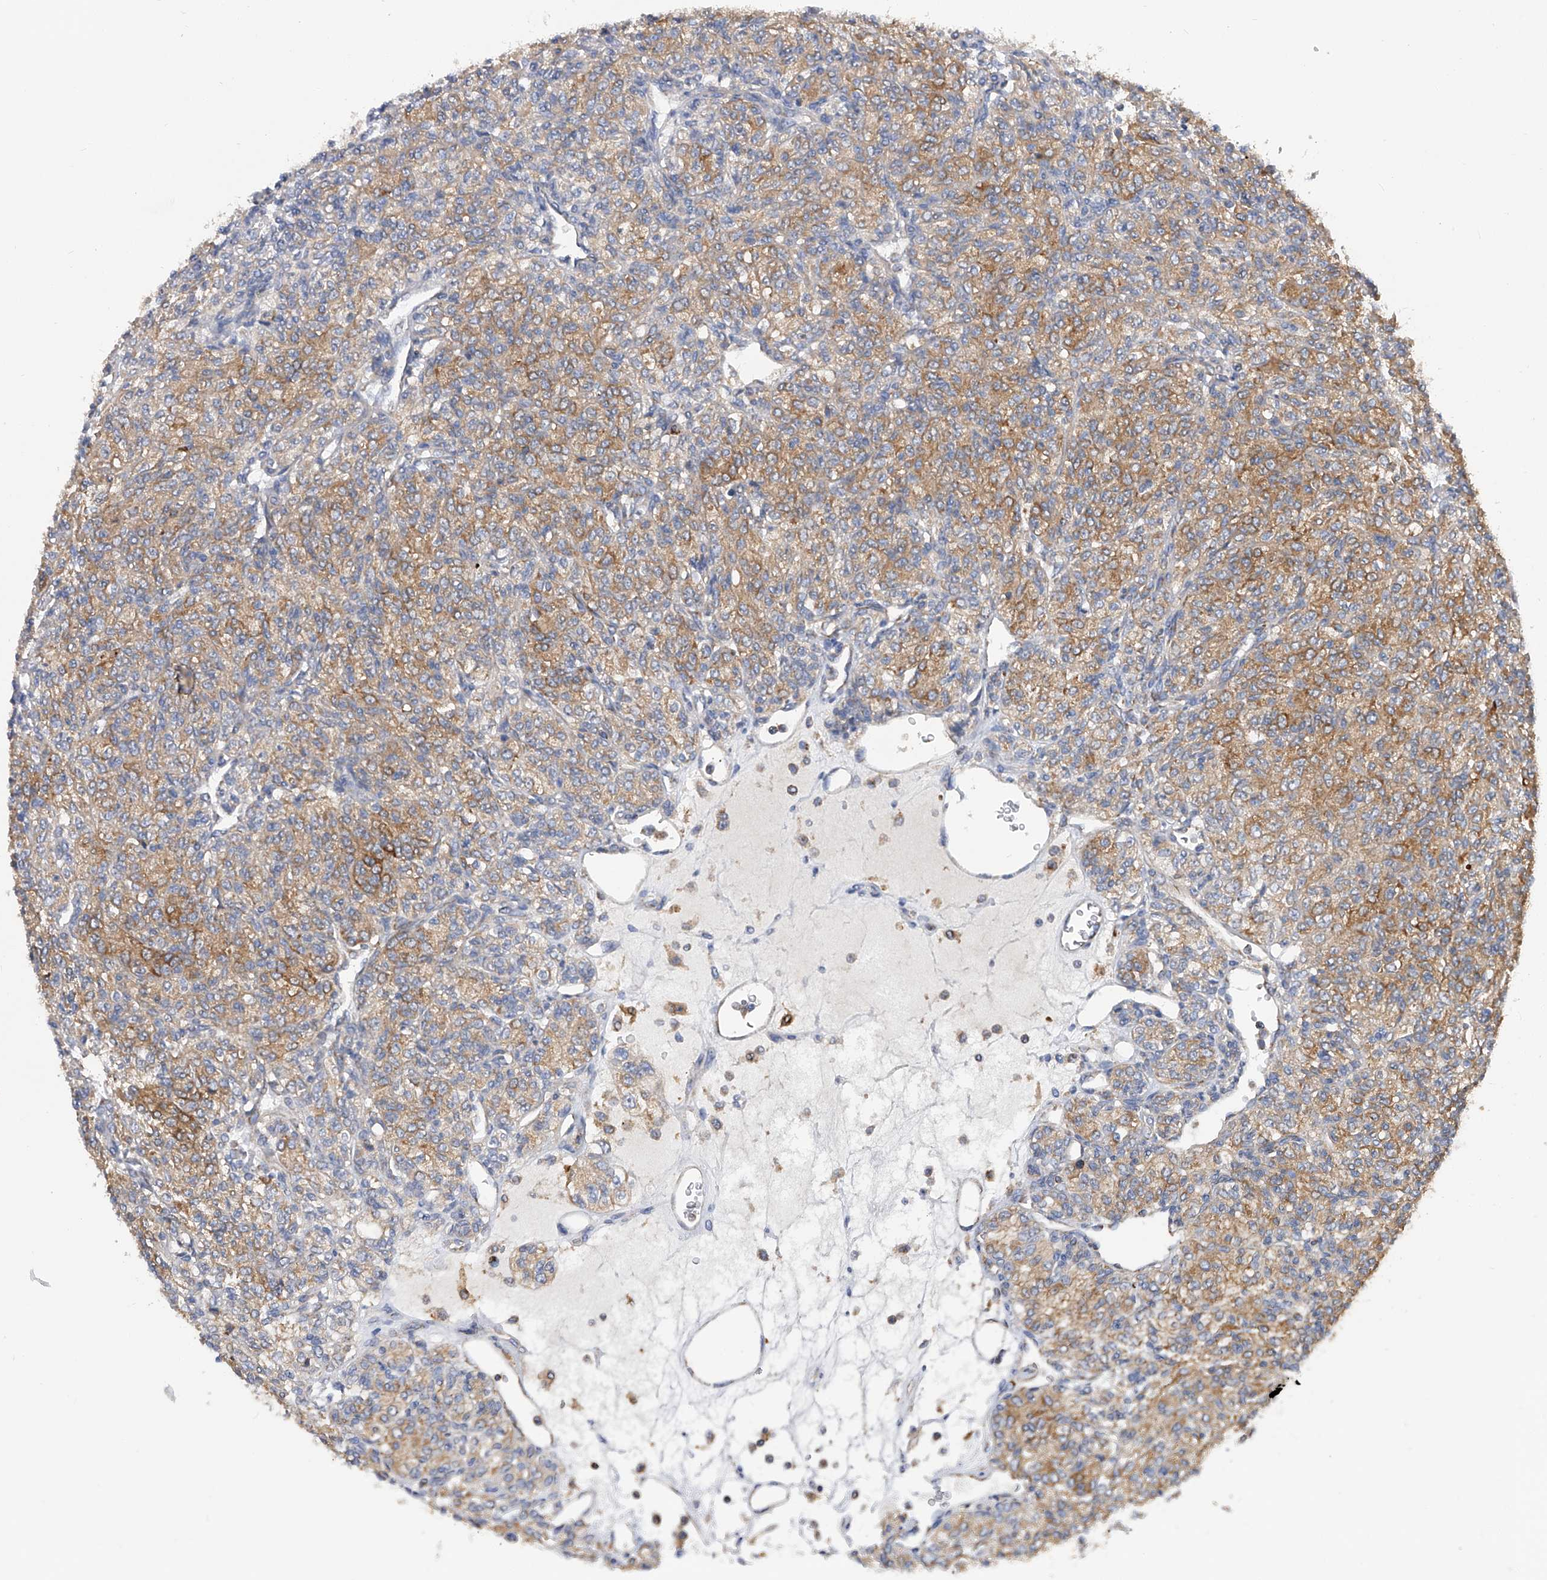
{"staining": {"intensity": "moderate", "quantity": ">75%", "location": "cytoplasmic/membranous"}, "tissue": "renal cancer", "cell_type": "Tumor cells", "image_type": "cancer", "snomed": [{"axis": "morphology", "description": "Adenocarcinoma, NOS"}, {"axis": "topography", "description": "Kidney"}], "caption": "Immunohistochemical staining of adenocarcinoma (renal) reveals medium levels of moderate cytoplasmic/membranous expression in approximately >75% of tumor cells.", "gene": "PDSS2", "patient": {"sex": "male", "age": 77}}